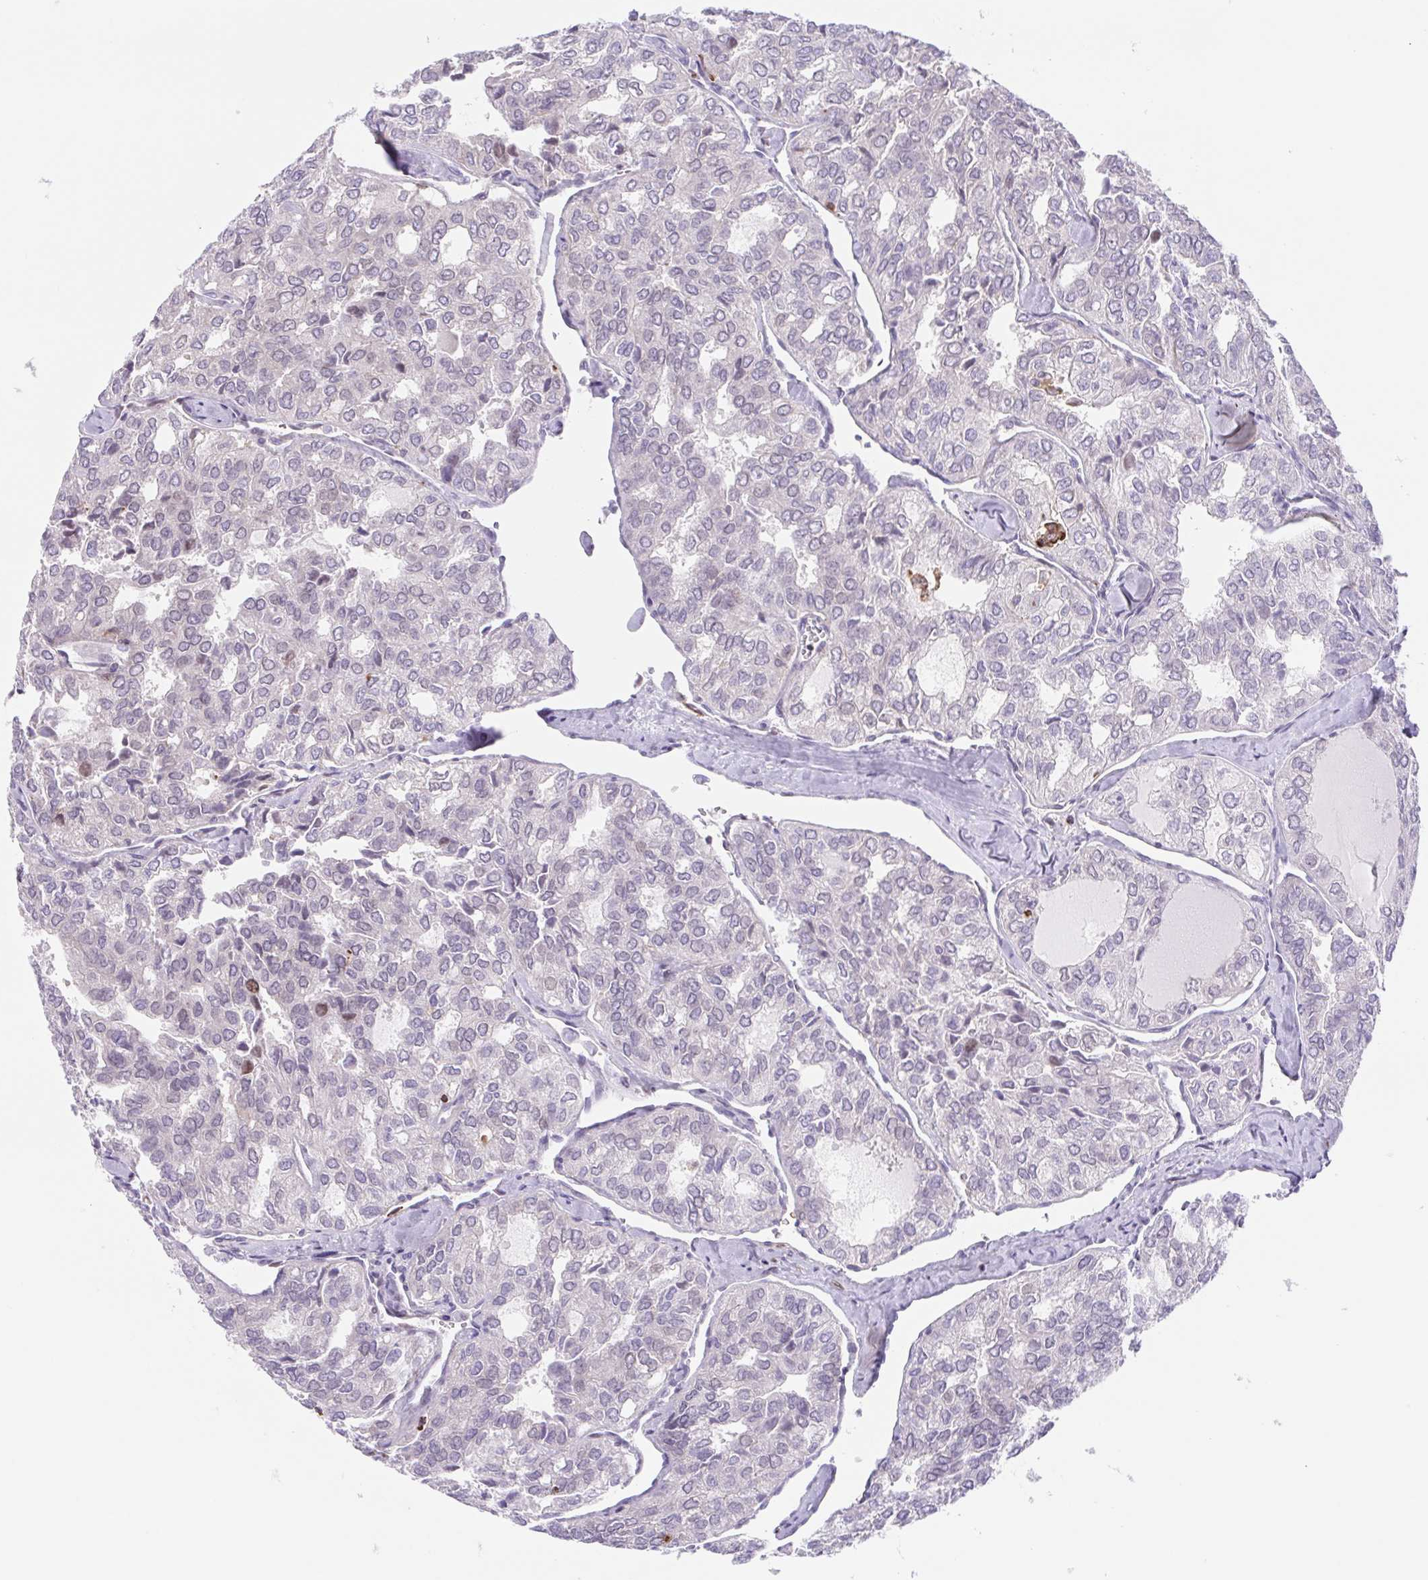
{"staining": {"intensity": "negative", "quantity": "none", "location": "none"}, "tissue": "thyroid cancer", "cell_type": "Tumor cells", "image_type": "cancer", "snomed": [{"axis": "morphology", "description": "Follicular adenoma carcinoma, NOS"}, {"axis": "topography", "description": "Thyroid gland"}], "caption": "Immunohistochemical staining of thyroid cancer demonstrates no significant expression in tumor cells.", "gene": "TPRG1", "patient": {"sex": "male", "age": 75}}